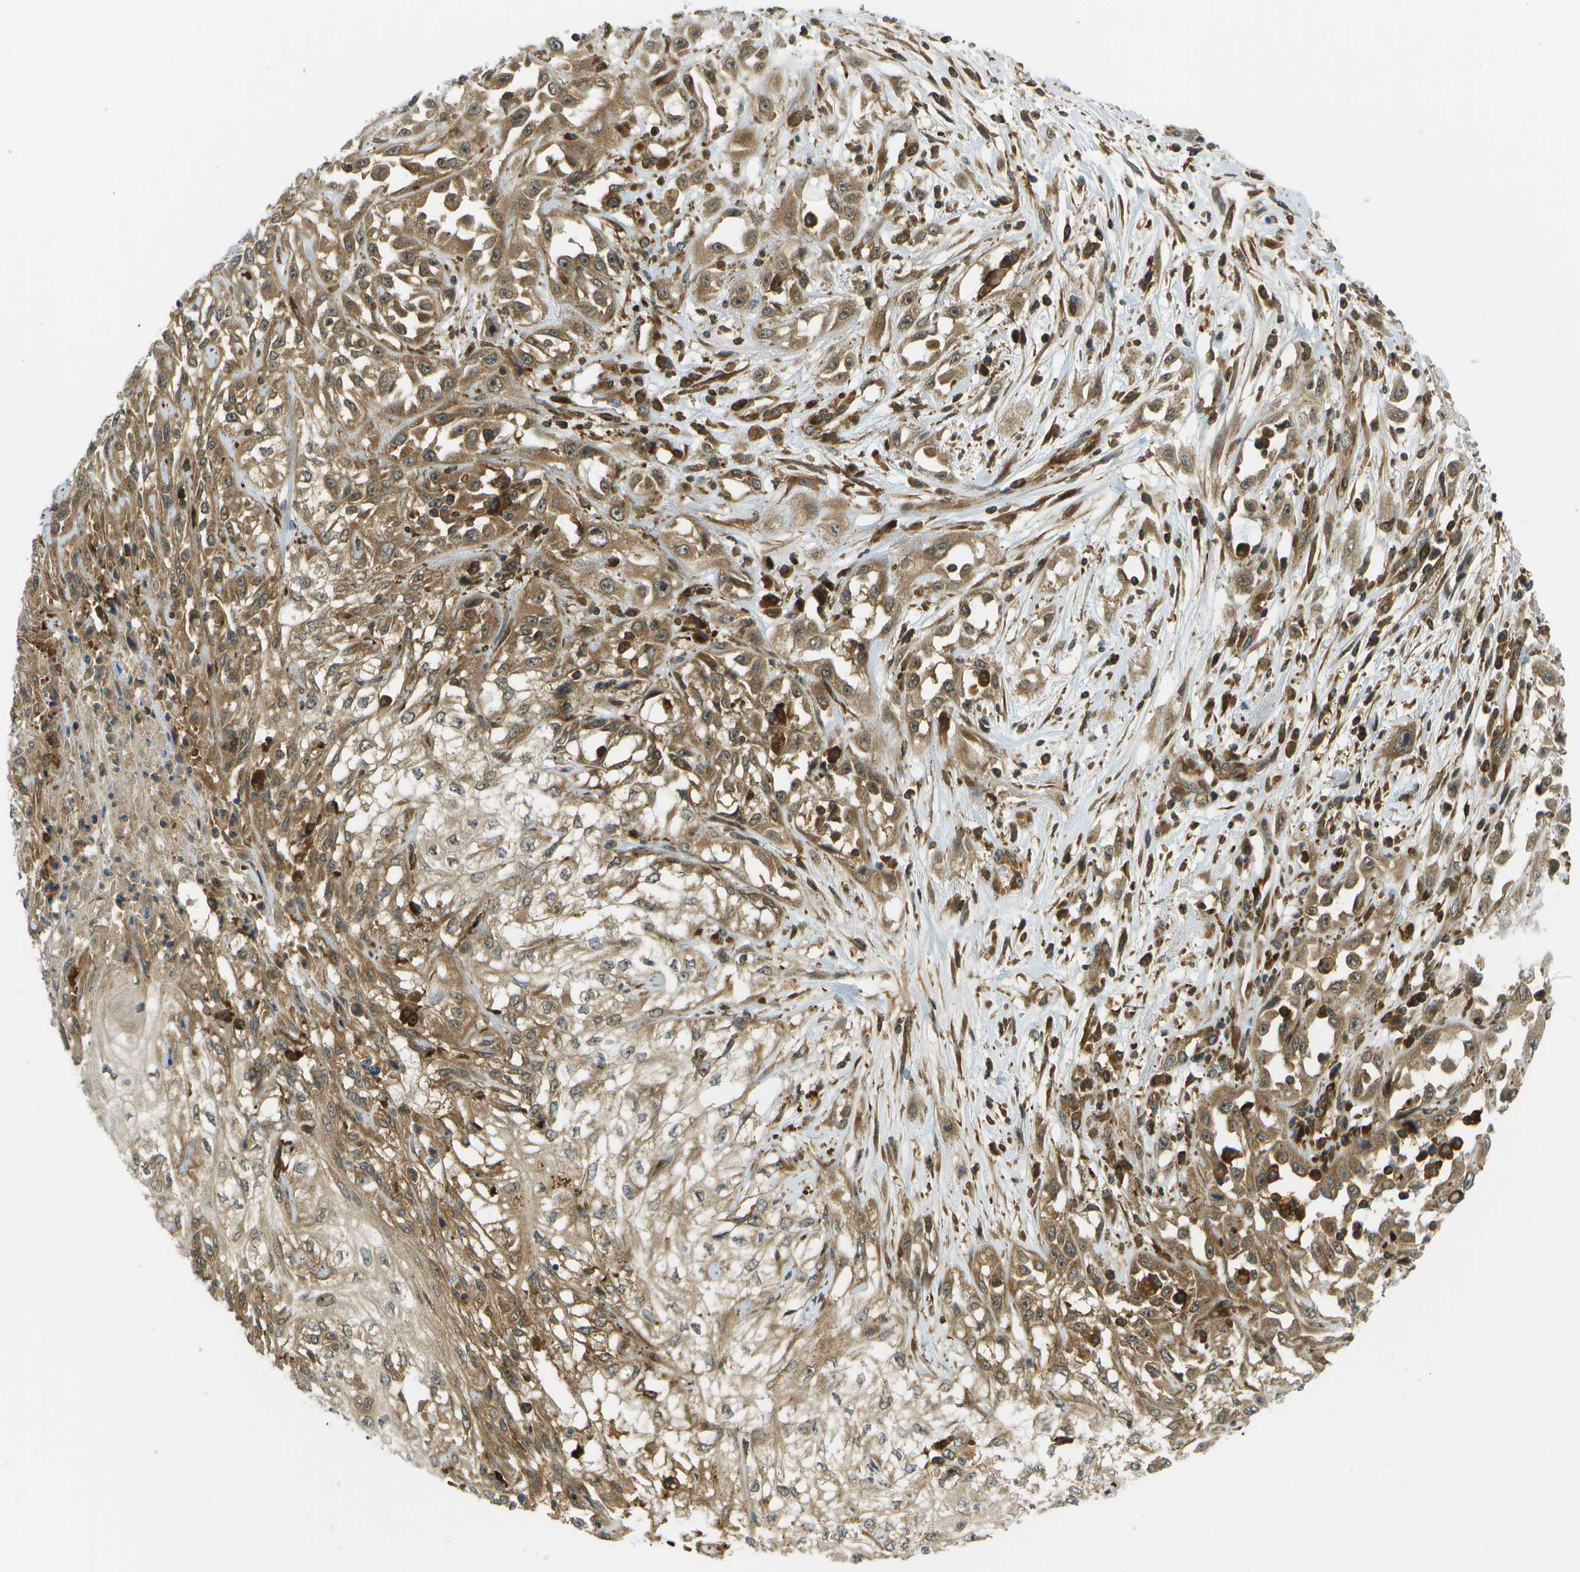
{"staining": {"intensity": "moderate", "quantity": ">75%", "location": "cytoplasmic/membranous"}, "tissue": "skin cancer", "cell_type": "Tumor cells", "image_type": "cancer", "snomed": [{"axis": "morphology", "description": "Squamous cell carcinoma, NOS"}, {"axis": "morphology", "description": "Squamous cell carcinoma, metastatic, NOS"}, {"axis": "topography", "description": "Skin"}, {"axis": "topography", "description": "Lymph node"}], "caption": "Skin metastatic squamous cell carcinoma stained for a protein (brown) shows moderate cytoplasmic/membranous positive expression in about >75% of tumor cells.", "gene": "TMTC1", "patient": {"sex": "male", "age": 75}}